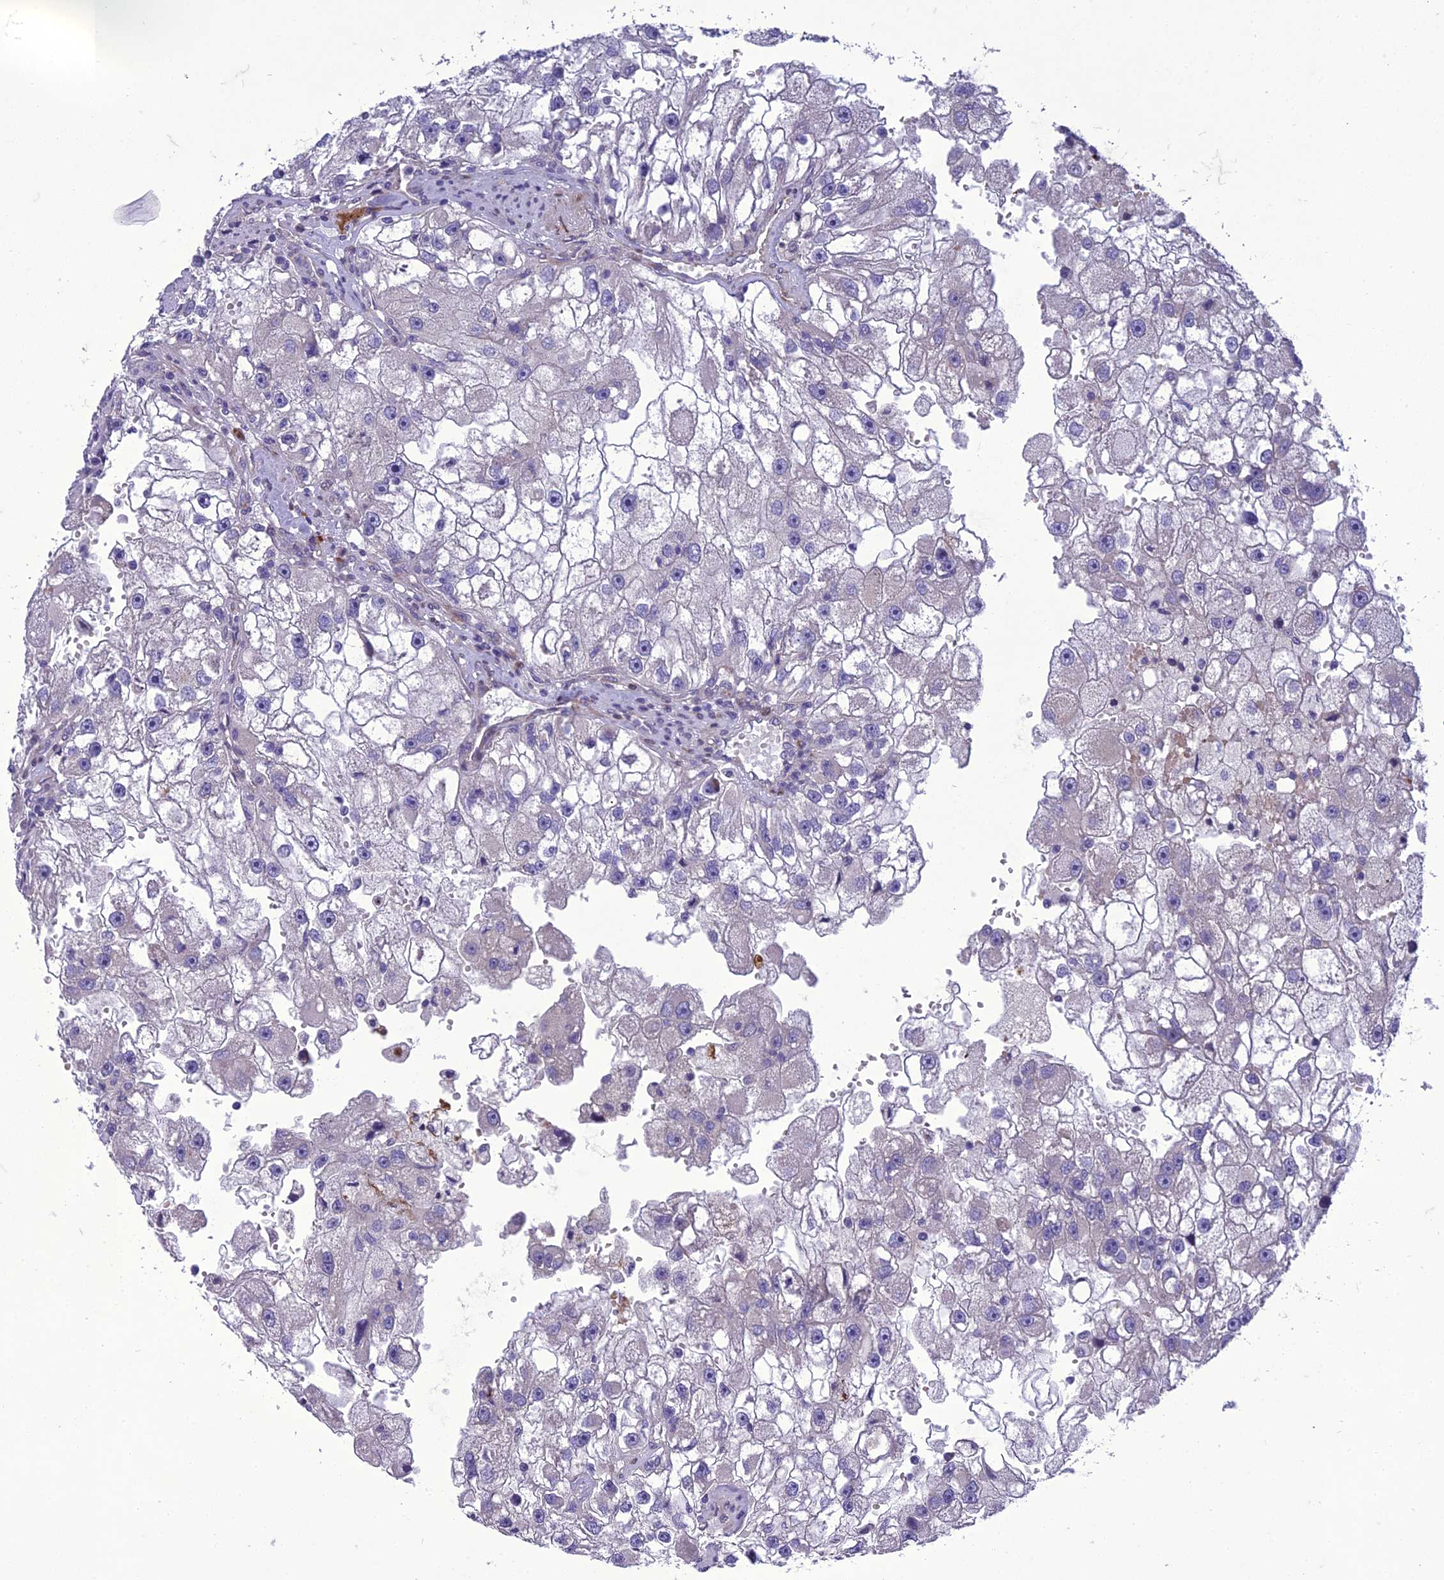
{"staining": {"intensity": "negative", "quantity": "none", "location": "none"}, "tissue": "renal cancer", "cell_type": "Tumor cells", "image_type": "cancer", "snomed": [{"axis": "morphology", "description": "Adenocarcinoma, NOS"}, {"axis": "topography", "description": "Kidney"}], "caption": "This is an immunohistochemistry photomicrograph of human renal cancer (adenocarcinoma). There is no expression in tumor cells.", "gene": "ADIPOR2", "patient": {"sex": "male", "age": 63}}